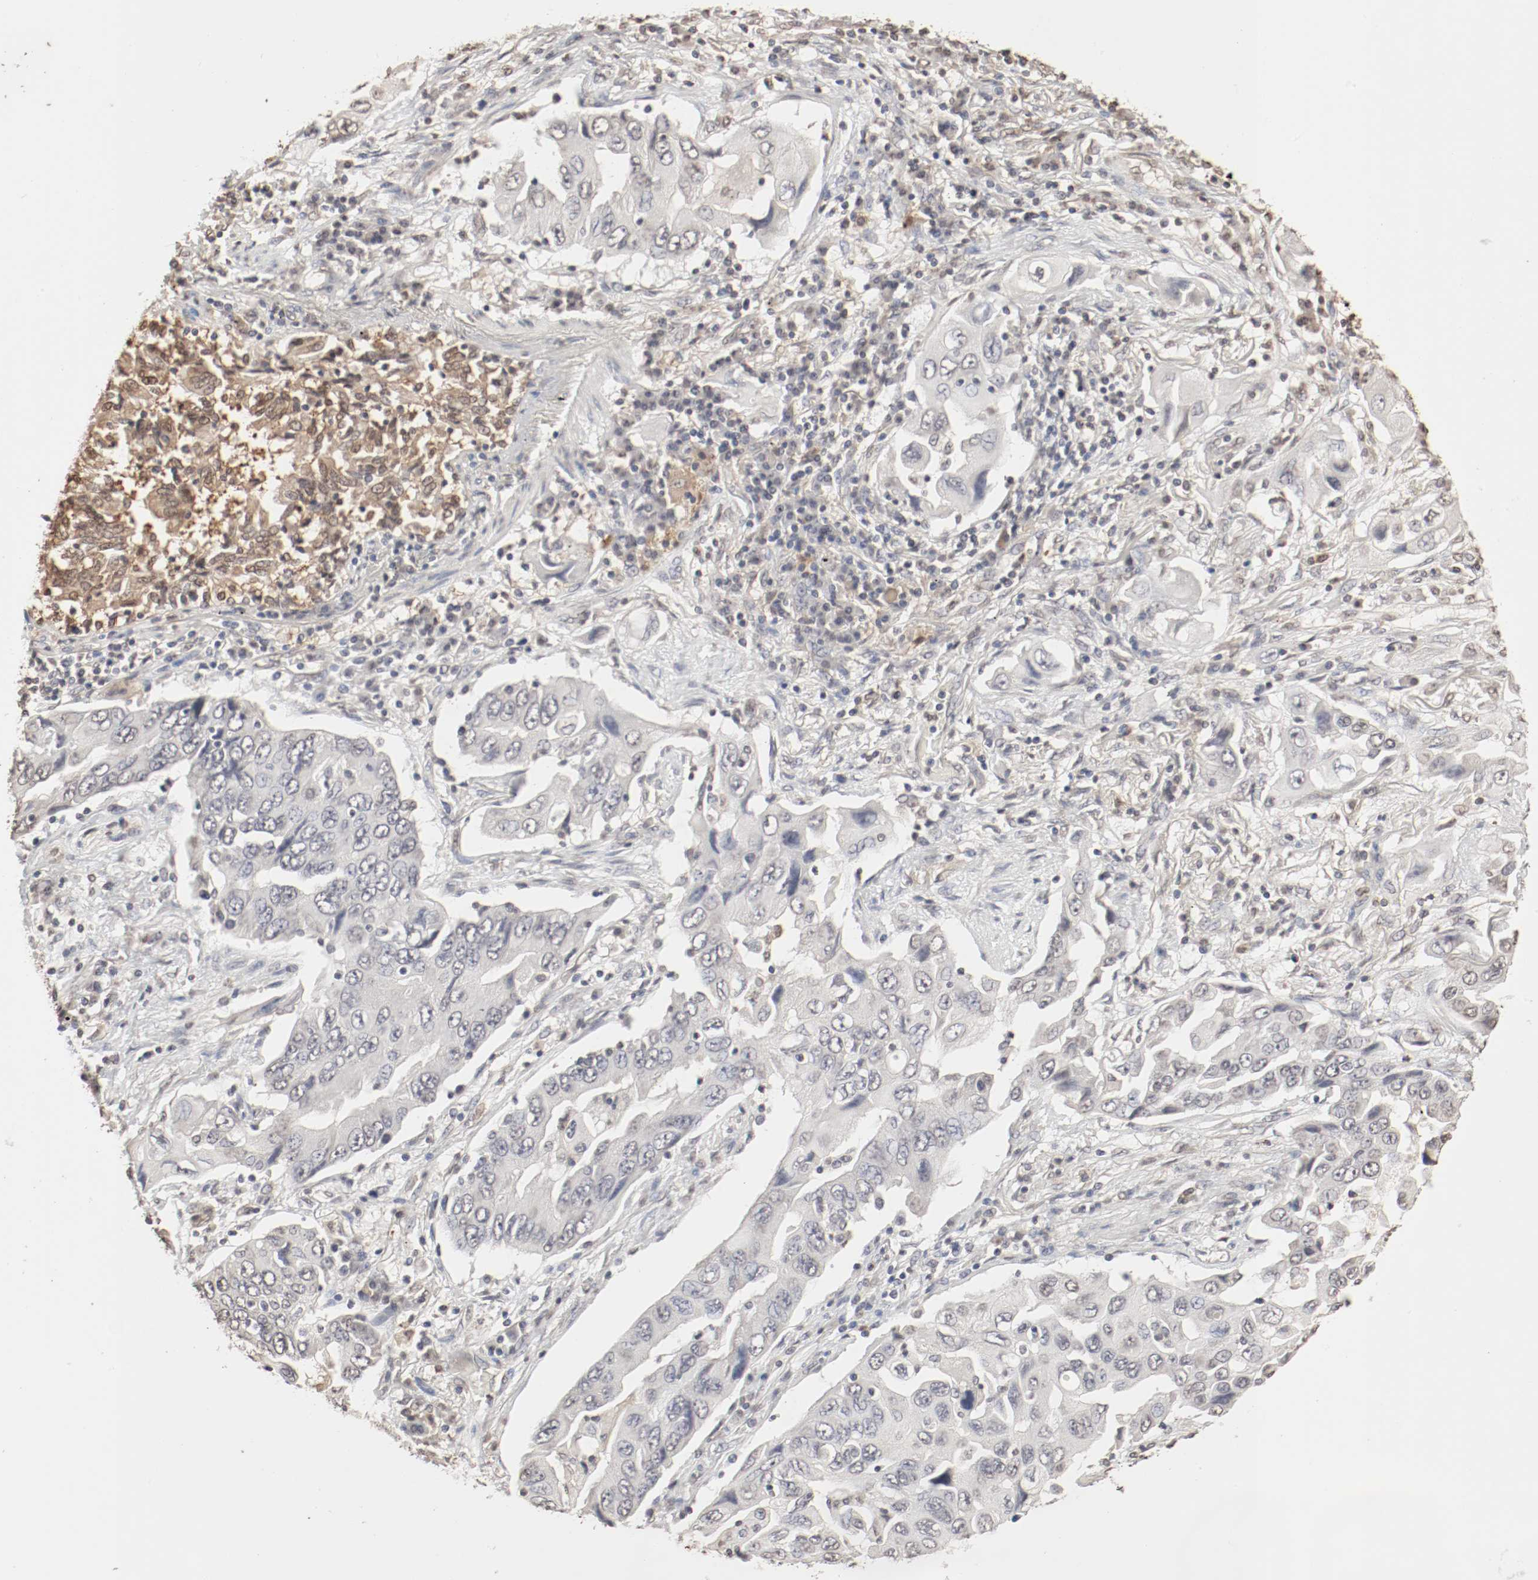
{"staining": {"intensity": "moderate", "quantity": "<25%", "location": "cytoplasmic/membranous,nuclear"}, "tissue": "lung cancer", "cell_type": "Tumor cells", "image_type": "cancer", "snomed": [{"axis": "morphology", "description": "Adenocarcinoma, NOS"}, {"axis": "topography", "description": "Lung"}], "caption": "Moderate cytoplasmic/membranous and nuclear positivity is appreciated in about <25% of tumor cells in lung adenocarcinoma. The protein is stained brown, and the nuclei are stained in blue (DAB IHC with brightfield microscopy, high magnification).", "gene": "WASL", "patient": {"sex": "female", "age": 65}}